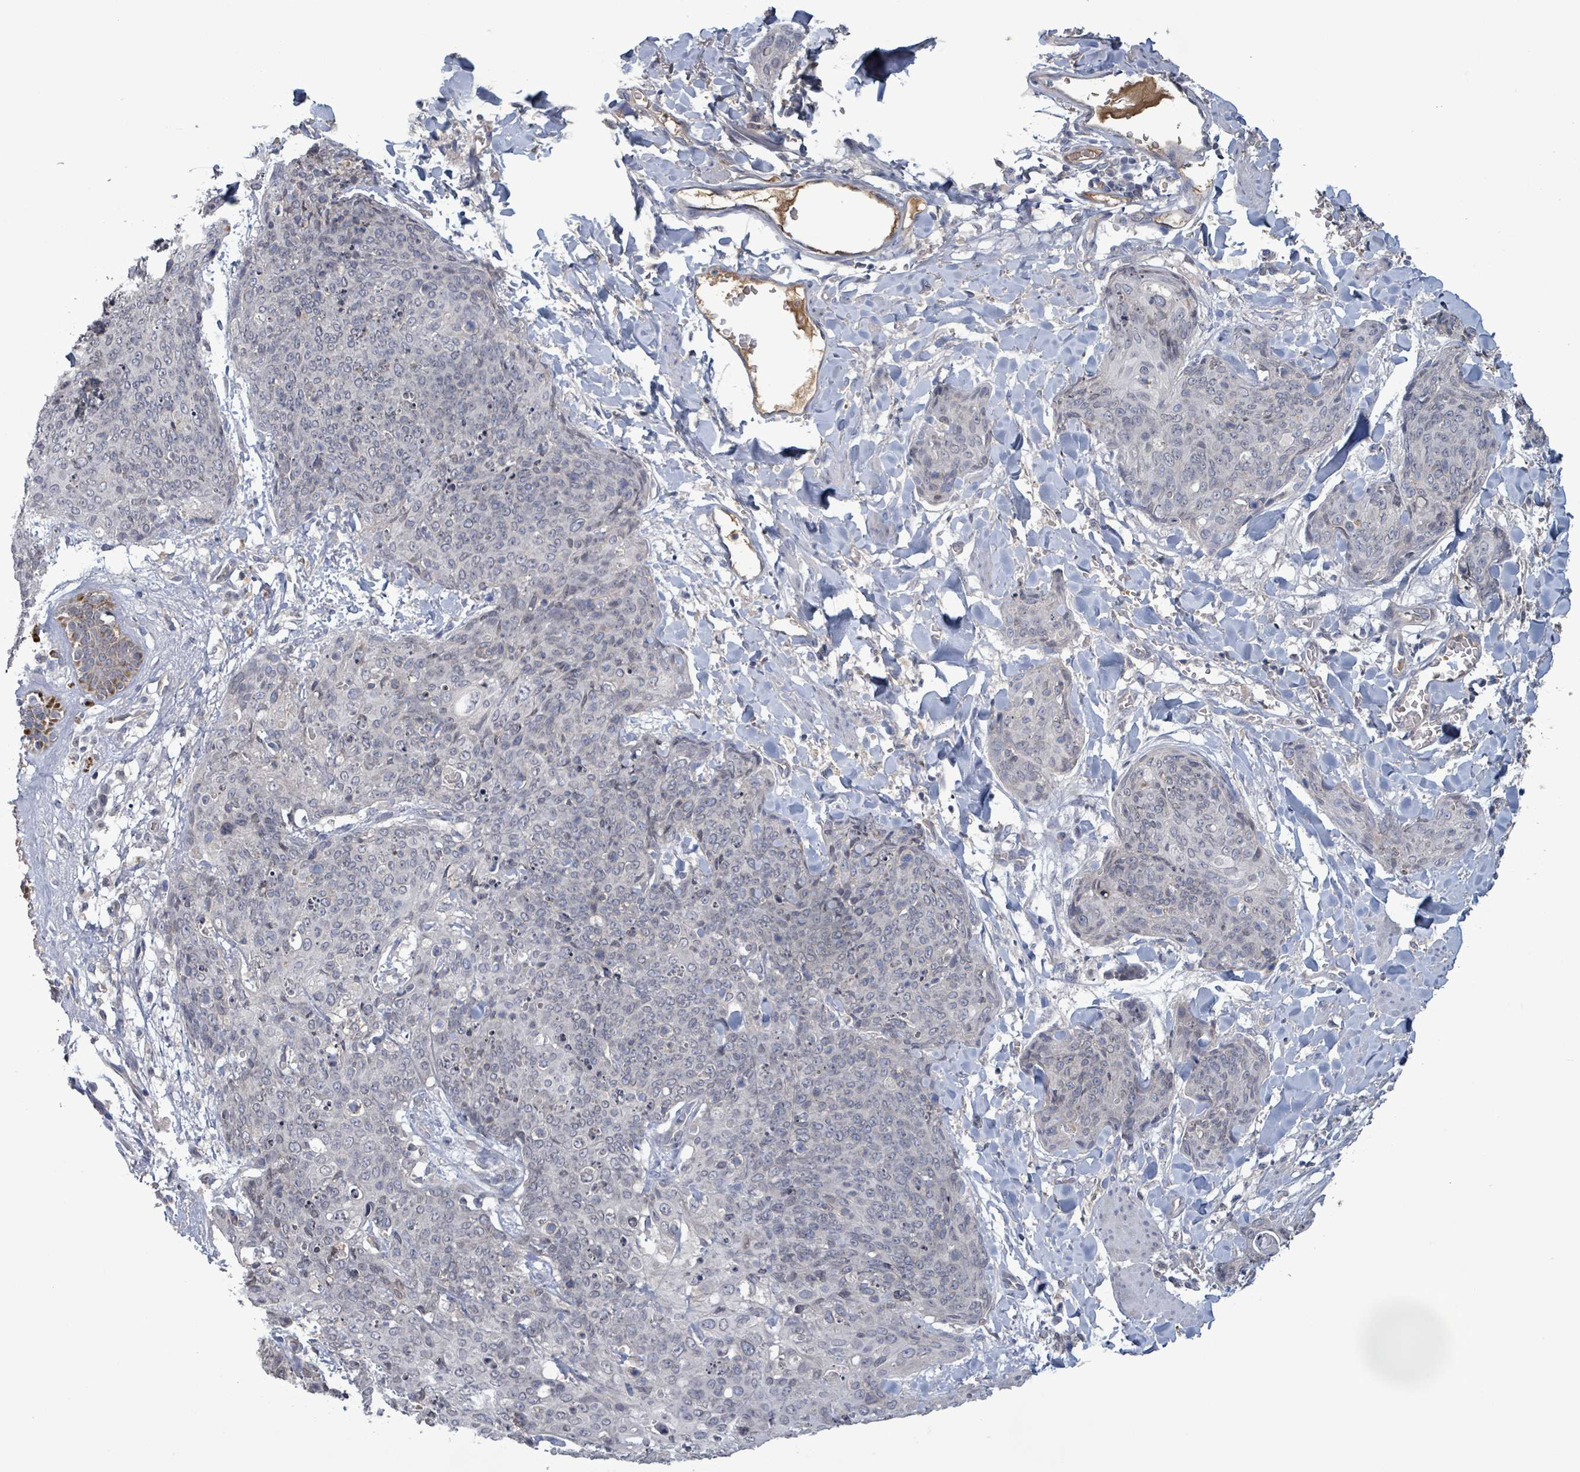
{"staining": {"intensity": "negative", "quantity": "none", "location": "none"}, "tissue": "skin cancer", "cell_type": "Tumor cells", "image_type": "cancer", "snomed": [{"axis": "morphology", "description": "Squamous cell carcinoma, NOS"}, {"axis": "topography", "description": "Skin"}, {"axis": "topography", "description": "Vulva"}], "caption": "DAB (3,3'-diaminobenzidine) immunohistochemical staining of human skin cancer exhibits no significant staining in tumor cells.", "gene": "GRM8", "patient": {"sex": "female", "age": 85}}